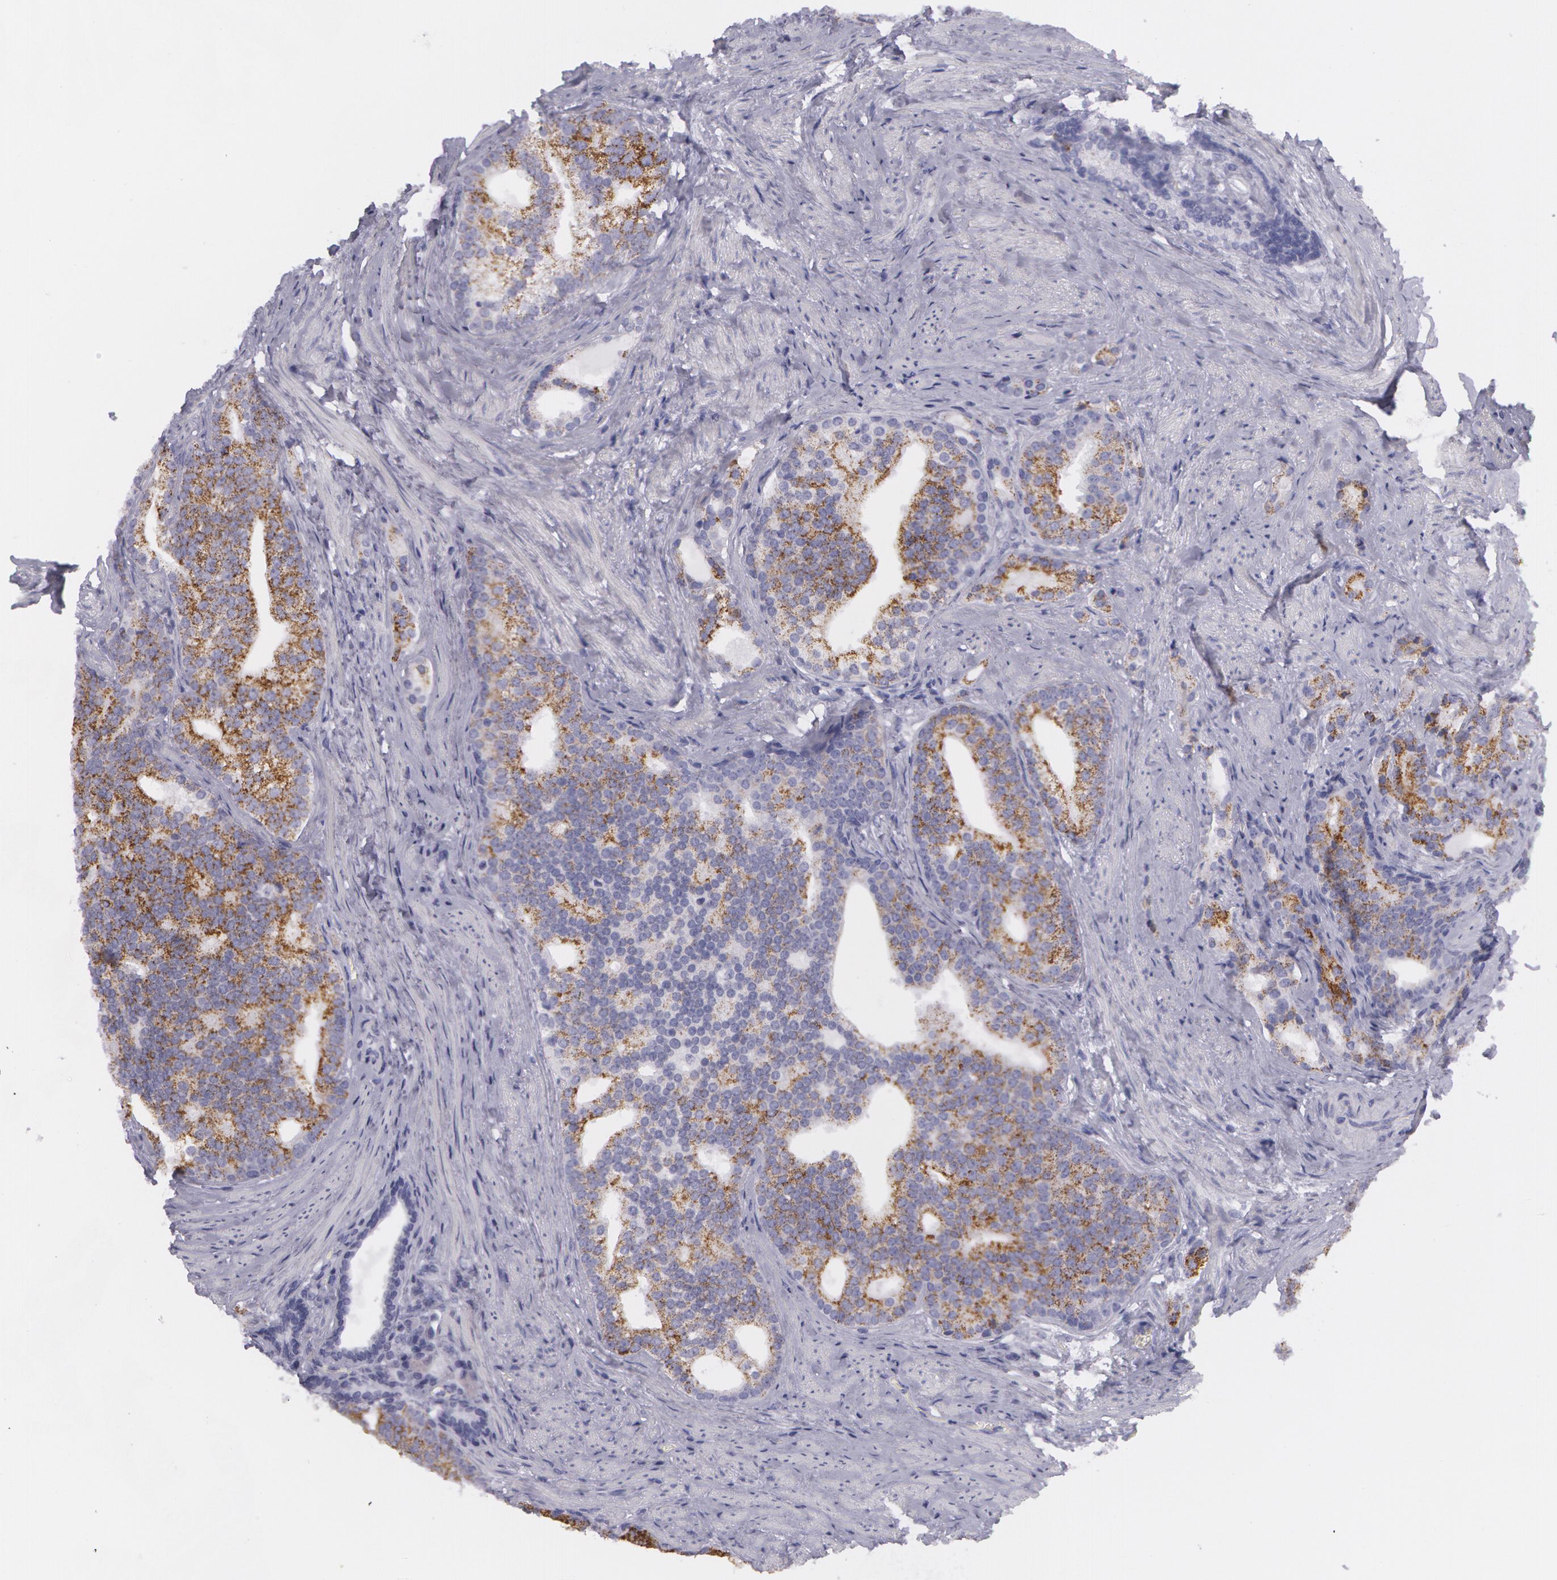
{"staining": {"intensity": "moderate", "quantity": ">75%", "location": "cytoplasmic/membranous"}, "tissue": "prostate cancer", "cell_type": "Tumor cells", "image_type": "cancer", "snomed": [{"axis": "morphology", "description": "Adenocarcinoma, Low grade"}, {"axis": "topography", "description": "Prostate"}], "caption": "Protein expression by immunohistochemistry displays moderate cytoplasmic/membranous expression in about >75% of tumor cells in low-grade adenocarcinoma (prostate).", "gene": "AMACR", "patient": {"sex": "male", "age": 71}}